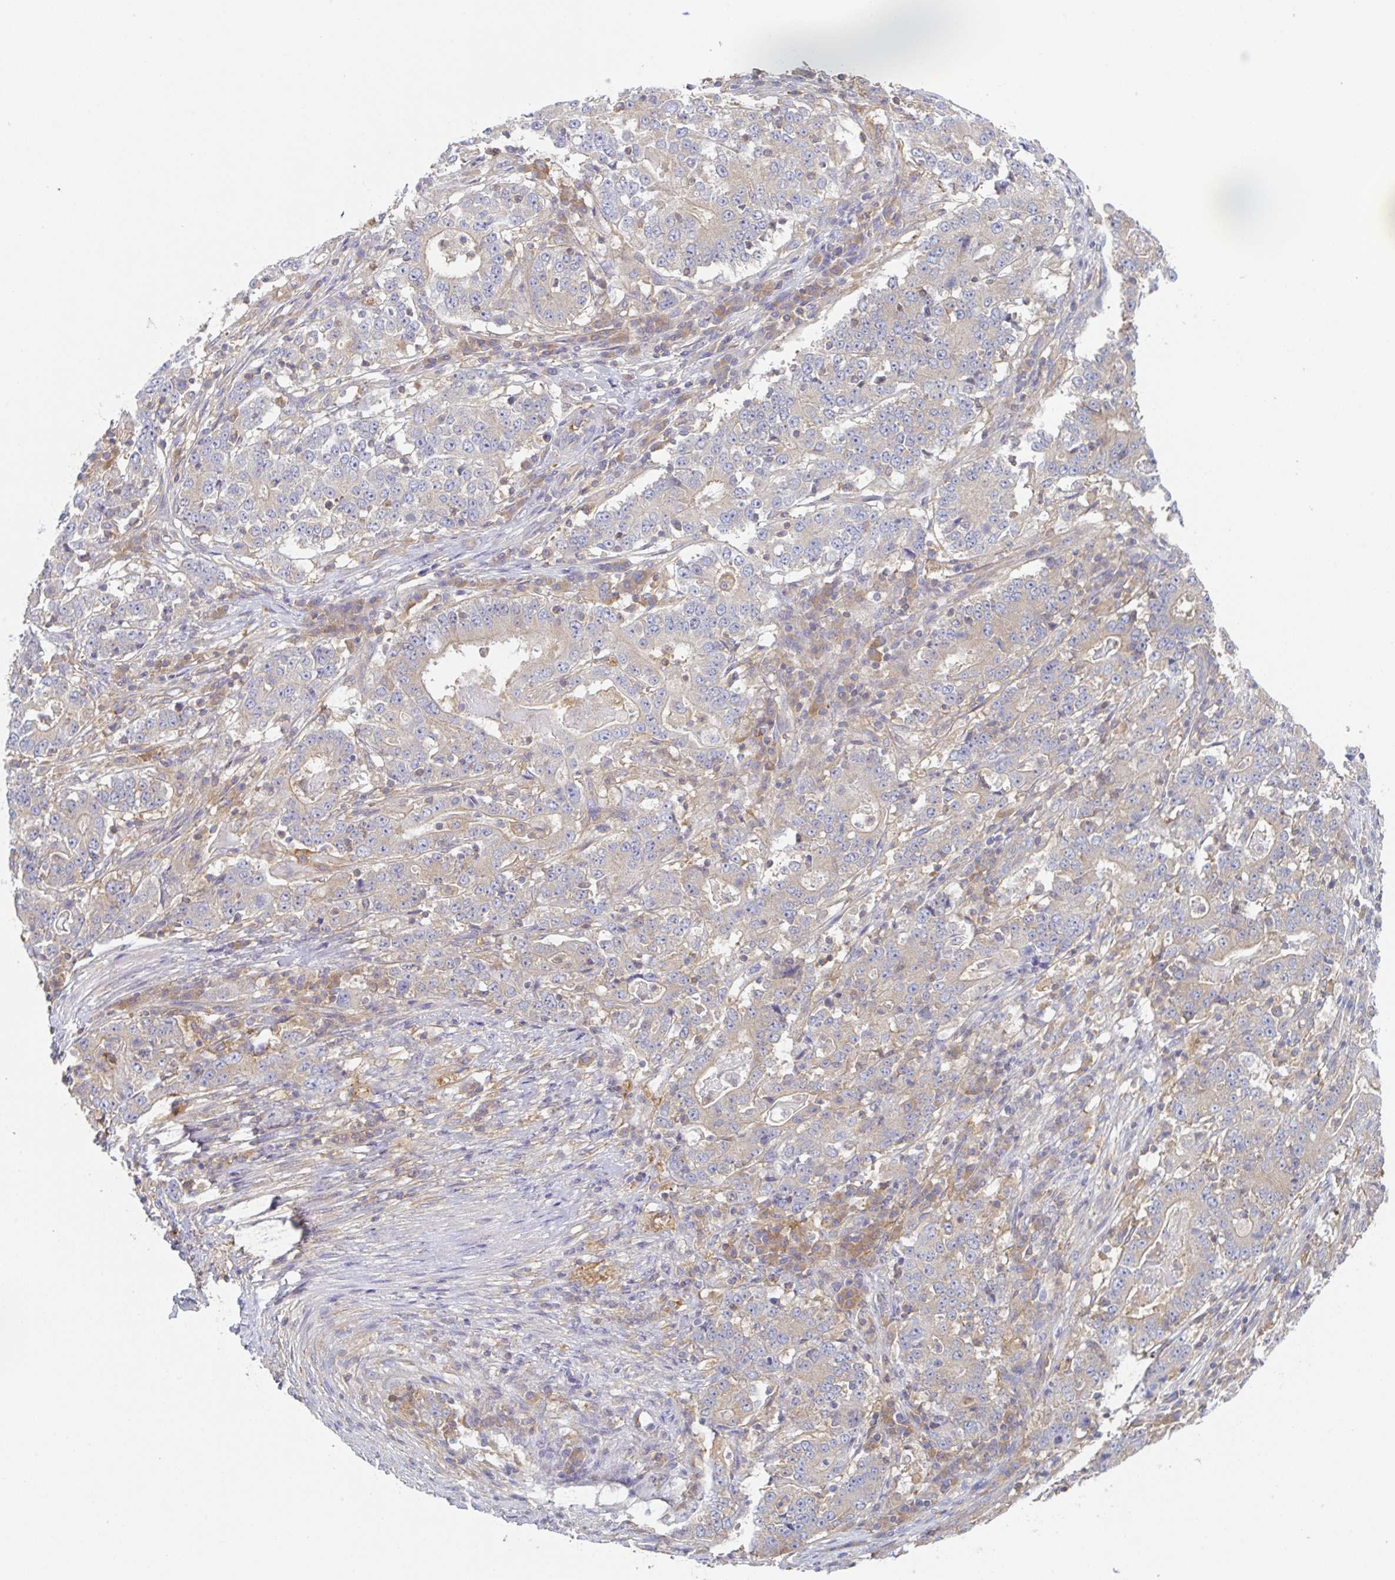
{"staining": {"intensity": "weak", "quantity": "25%-75%", "location": "cytoplasmic/membranous"}, "tissue": "stomach cancer", "cell_type": "Tumor cells", "image_type": "cancer", "snomed": [{"axis": "morphology", "description": "Adenocarcinoma, NOS"}, {"axis": "topography", "description": "Stomach"}], "caption": "This photomicrograph reveals immunohistochemistry (IHC) staining of adenocarcinoma (stomach), with low weak cytoplasmic/membranous staining in approximately 25%-75% of tumor cells.", "gene": "AMPD2", "patient": {"sex": "male", "age": 59}}